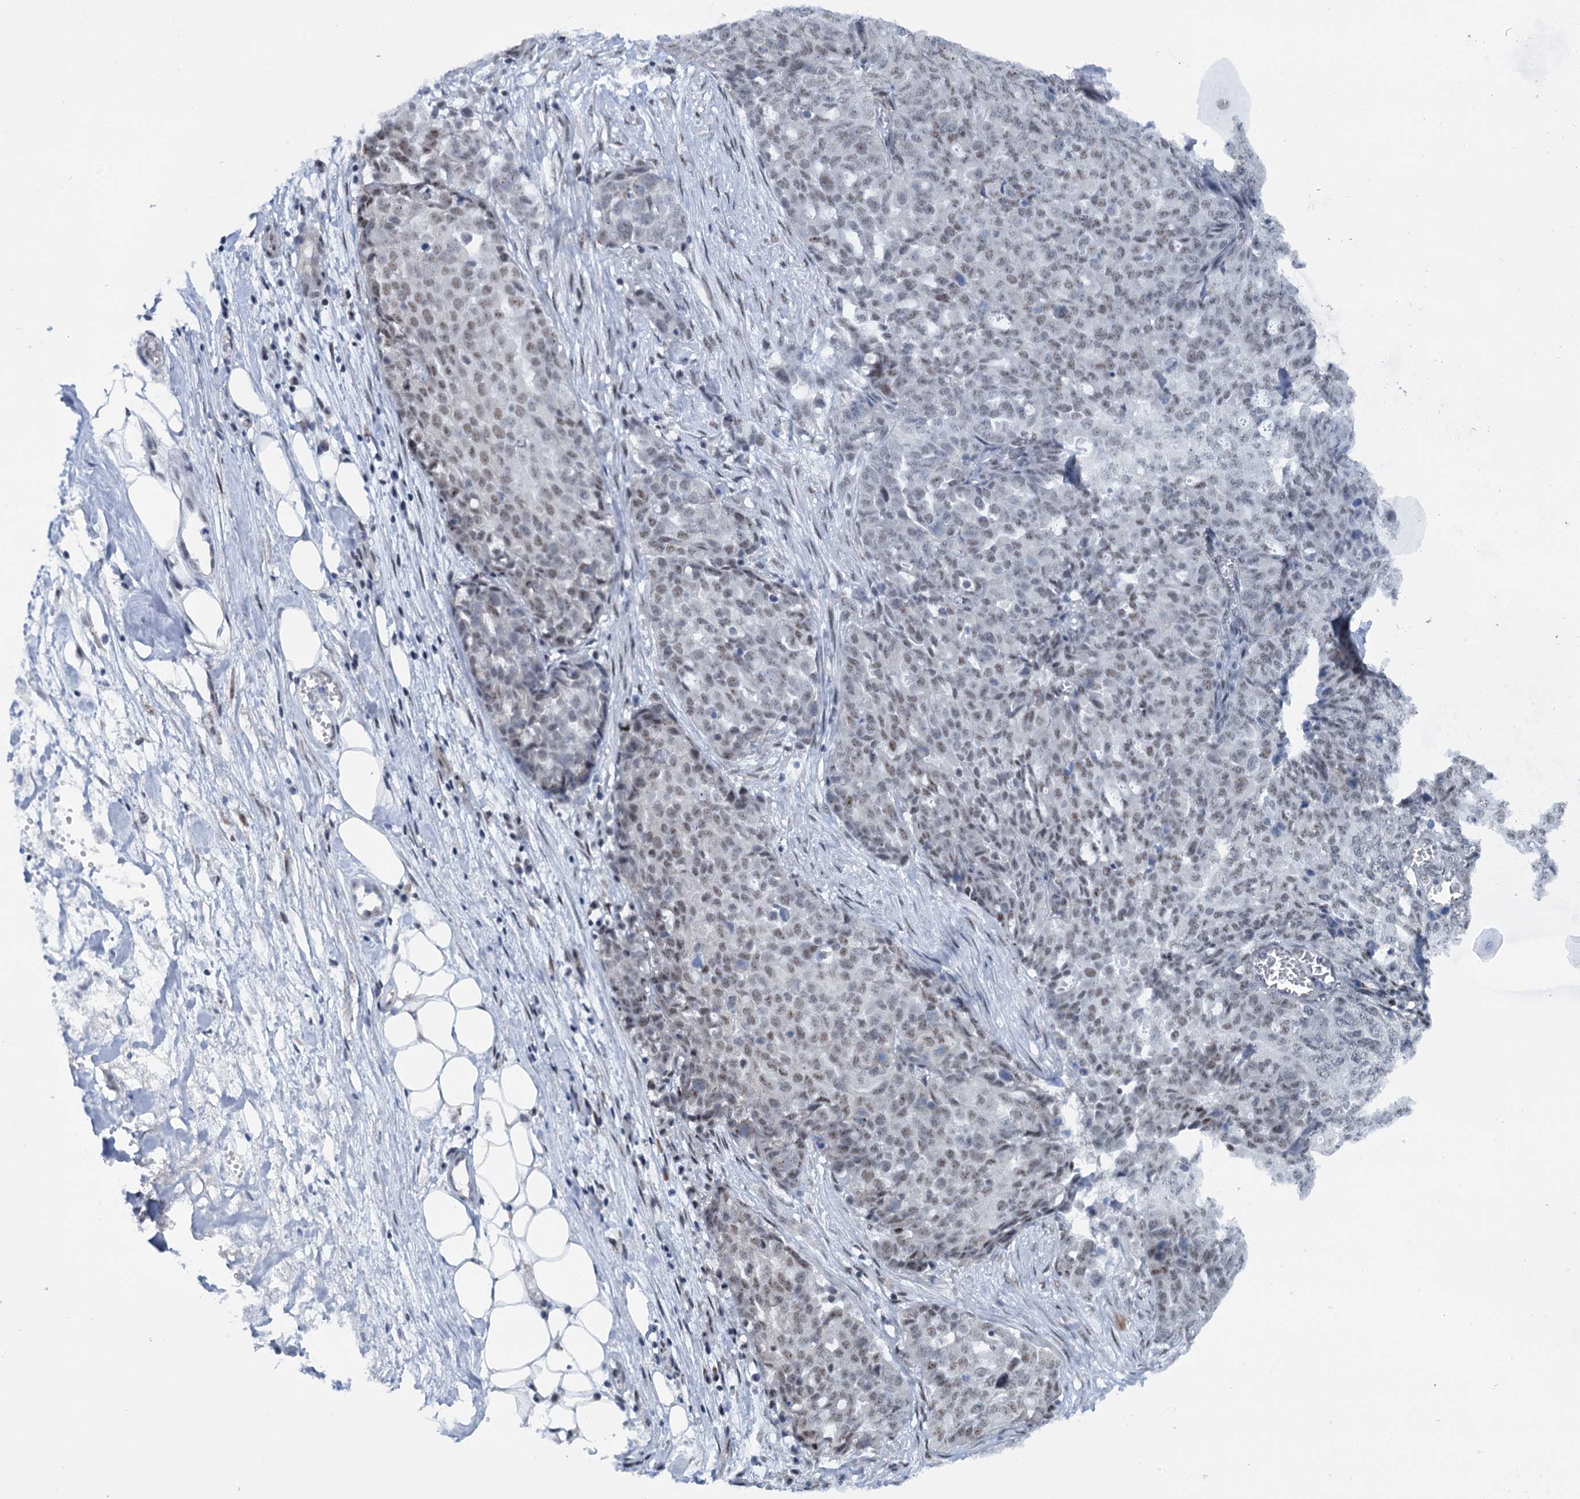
{"staining": {"intensity": "weak", "quantity": ">75%", "location": "nuclear"}, "tissue": "ovarian cancer", "cell_type": "Tumor cells", "image_type": "cancer", "snomed": [{"axis": "morphology", "description": "Cystadenocarcinoma, serous, NOS"}, {"axis": "topography", "description": "Soft tissue"}, {"axis": "topography", "description": "Ovary"}], "caption": "Protein positivity by immunohistochemistry (IHC) displays weak nuclear staining in approximately >75% of tumor cells in ovarian cancer (serous cystadenocarcinoma).", "gene": "SREK1", "patient": {"sex": "female", "age": 57}}